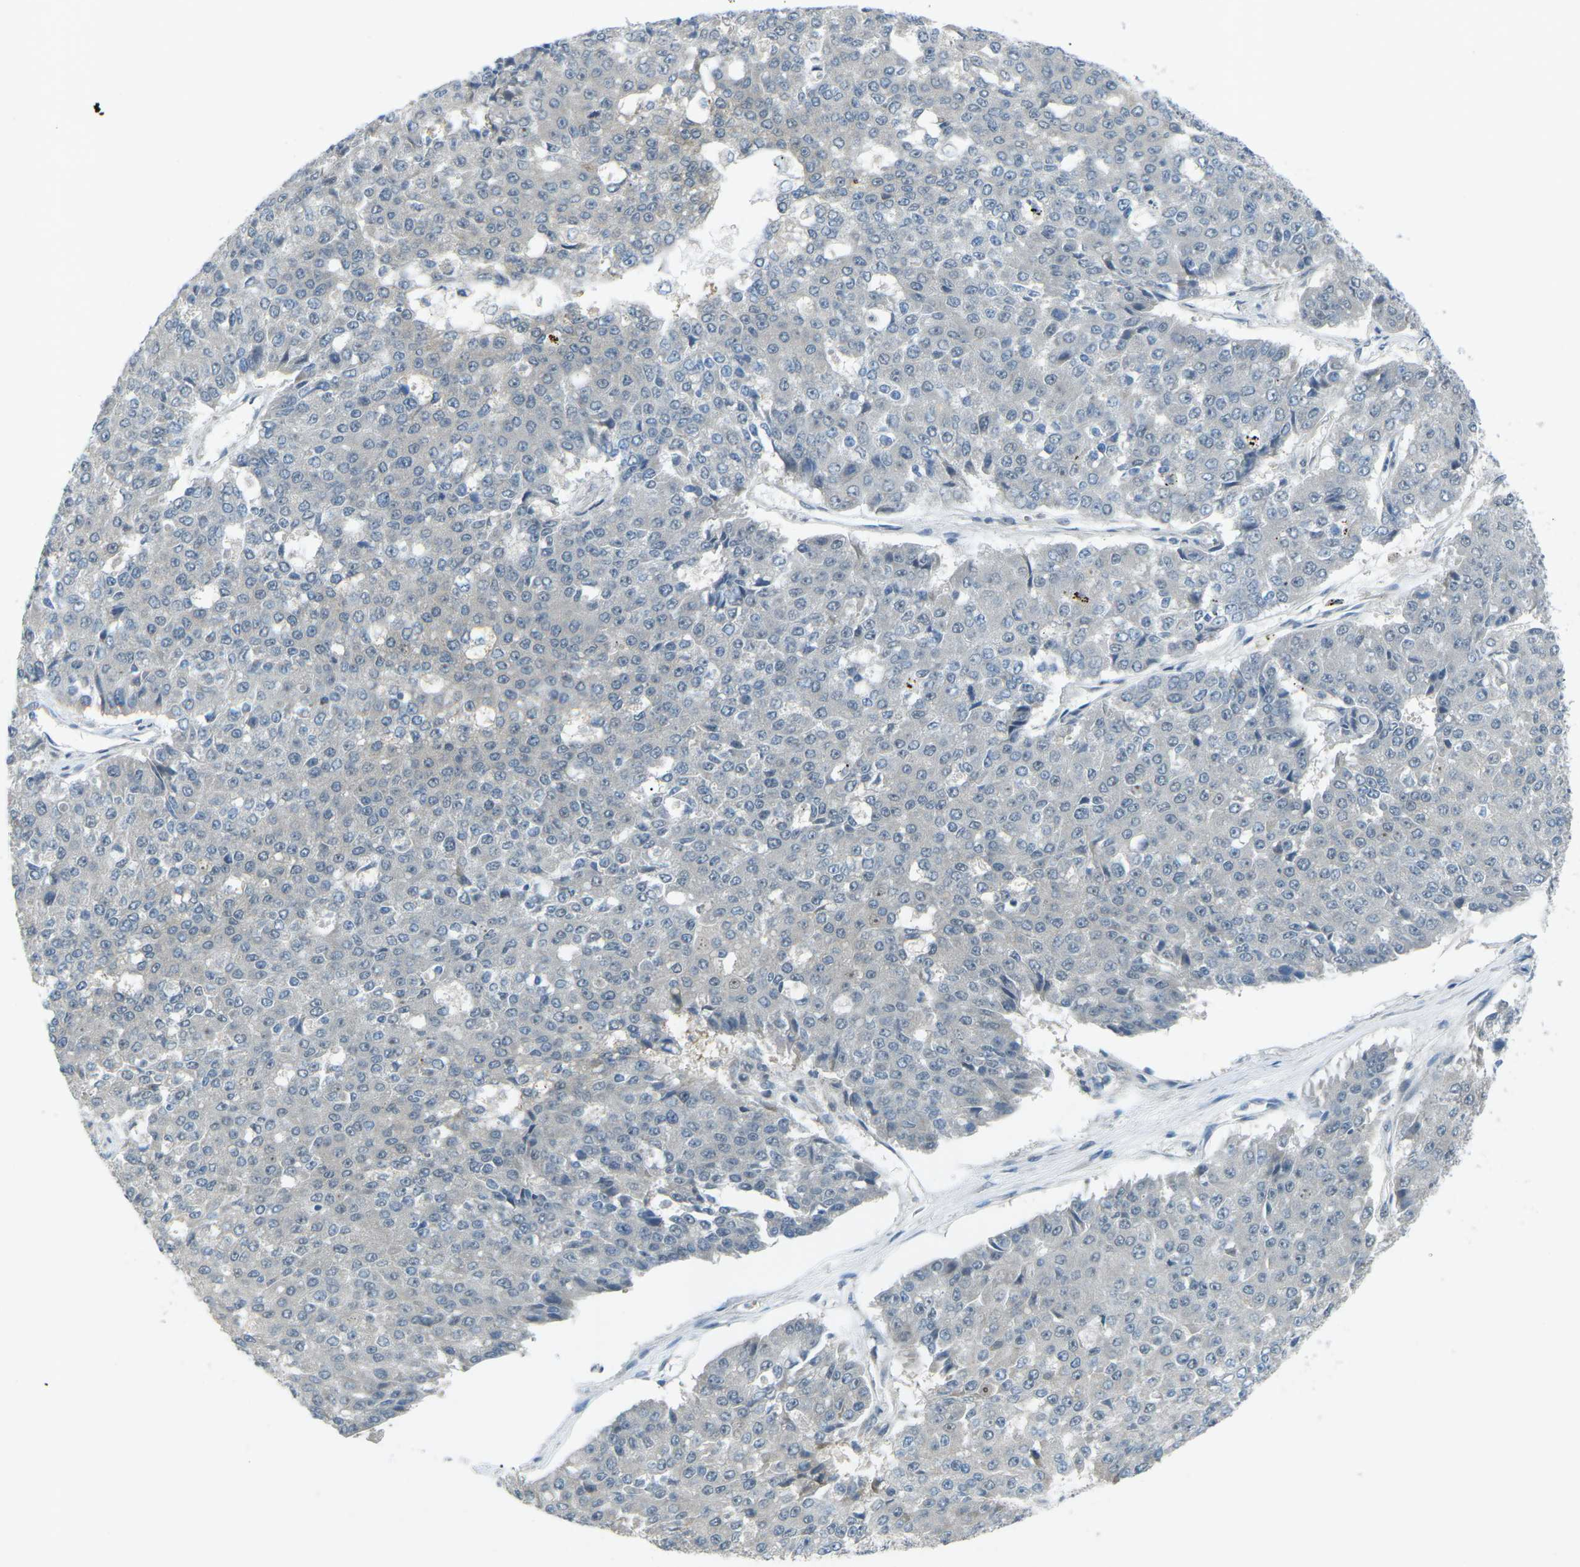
{"staining": {"intensity": "negative", "quantity": "none", "location": "none"}, "tissue": "pancreatic cancer", "cell_type": "Tumor cells", "image_type": "cancer", "snomed": [{"axis": "morphology", "description": "Adenocarcinoma, NOS"}, {"axis": "topography", "description": "Pancreas"}], "caption": "Adenocarcinoma (pancreatic) stained for a protein using immunohistochemistry demonstrates no expression tumor cells.", "gene": "RTN3", "patient": {"sex": "male", "age": 50}}